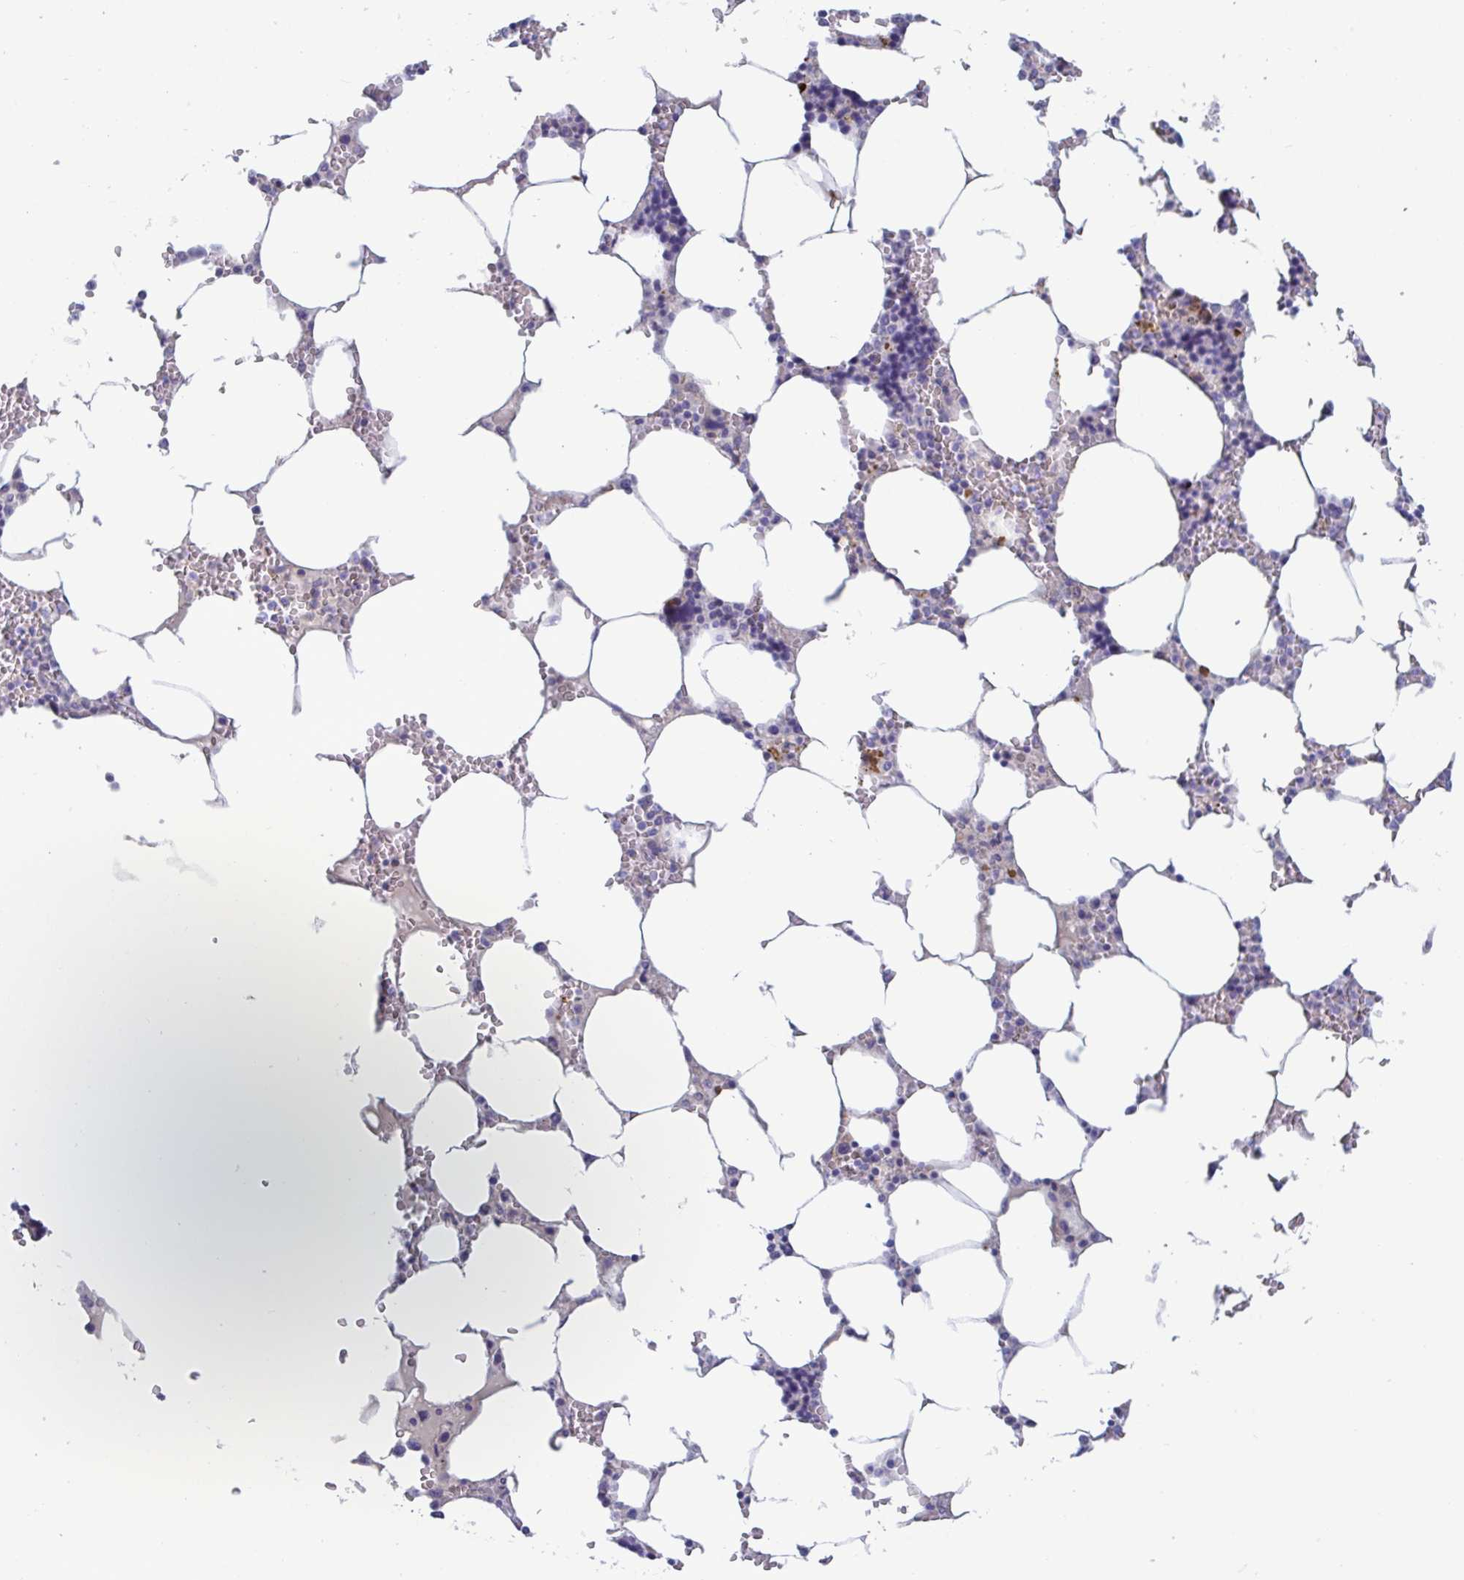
{"staining": {"intensity": "moderate", "quantity": "<25%", "location": "cytoplasmic/membranous"}, "tissue": "bone marrow", "cell_type": "Hematopoietic cells", "image_type": "normal", "snomed": [{"axis": "morphology", "description": "Normal tissue, NOS"}, {"axis": "topography", "description": "Bone marrow"}], "caption": "A brown stain labels moderate cytoplasmic/membranous positivity of a protein in hematopoietic cells of unremarkable human bone marrow.", "gene": "TAS2R38", "patient": {"sex": "male", "age": 64}}